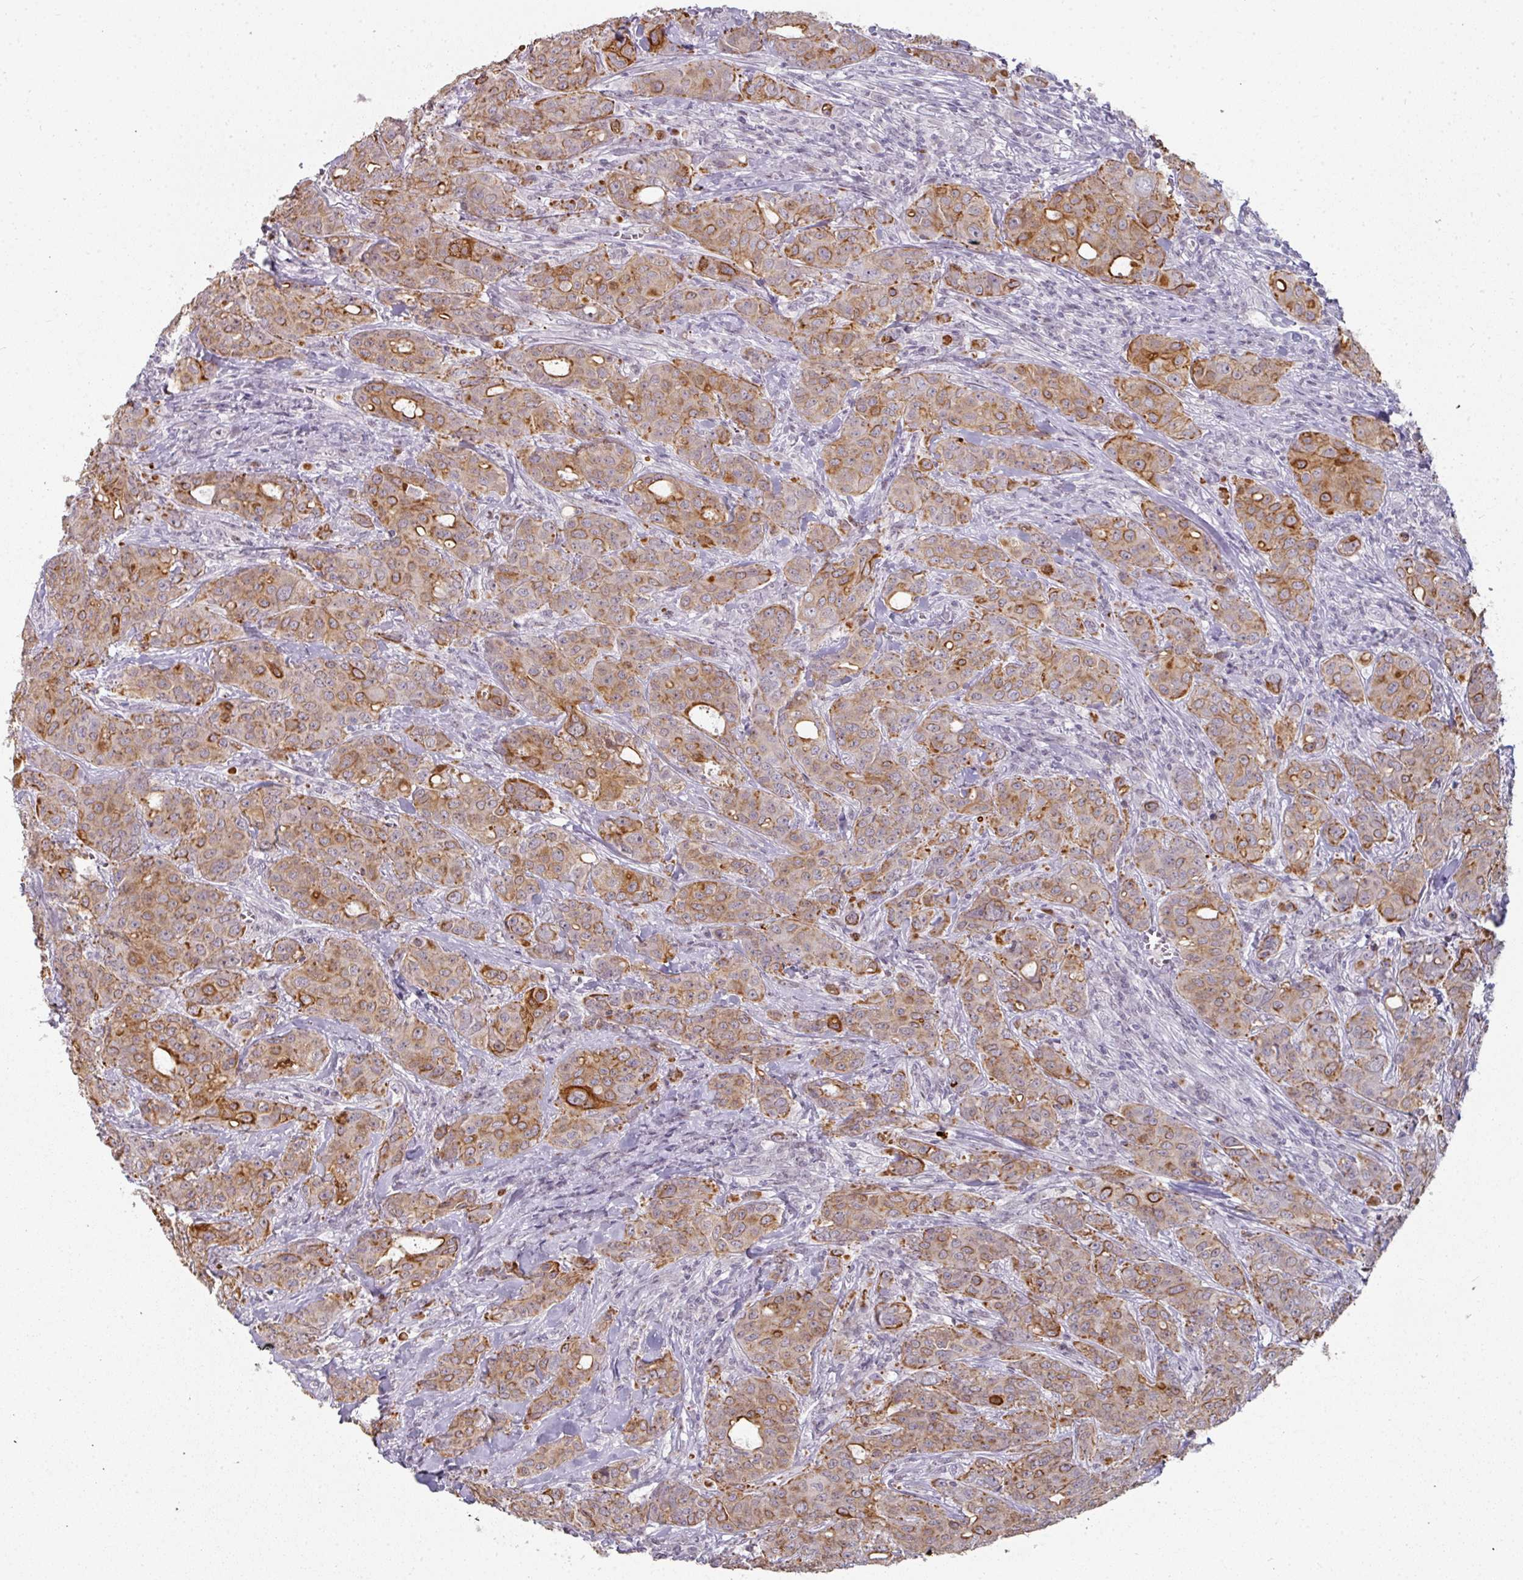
{"staining": {"intensity": "strong", "quantity": "25%-75%", "location": "cytoplasmic/membranous"}, "tissue": "breast cancer", "cell_type": "Tumor cells", "image_type": "cancer", "snomed": [{"axis": "morphology", "description": "Duct carcinoma"}, {"axis": "topography", "description": "Breast"}], "caption": "Protein expression analysis of human breast cancer (invasive ductal carcinoma) reveals strong cytoplasmic/membranous positivity in about 25%-75% of tumor cells. (Brightfield microscopy of DAB IHC at high magnification).", "gene": "GTF2H3", "patient": {"sex": "female", "age": 43}}